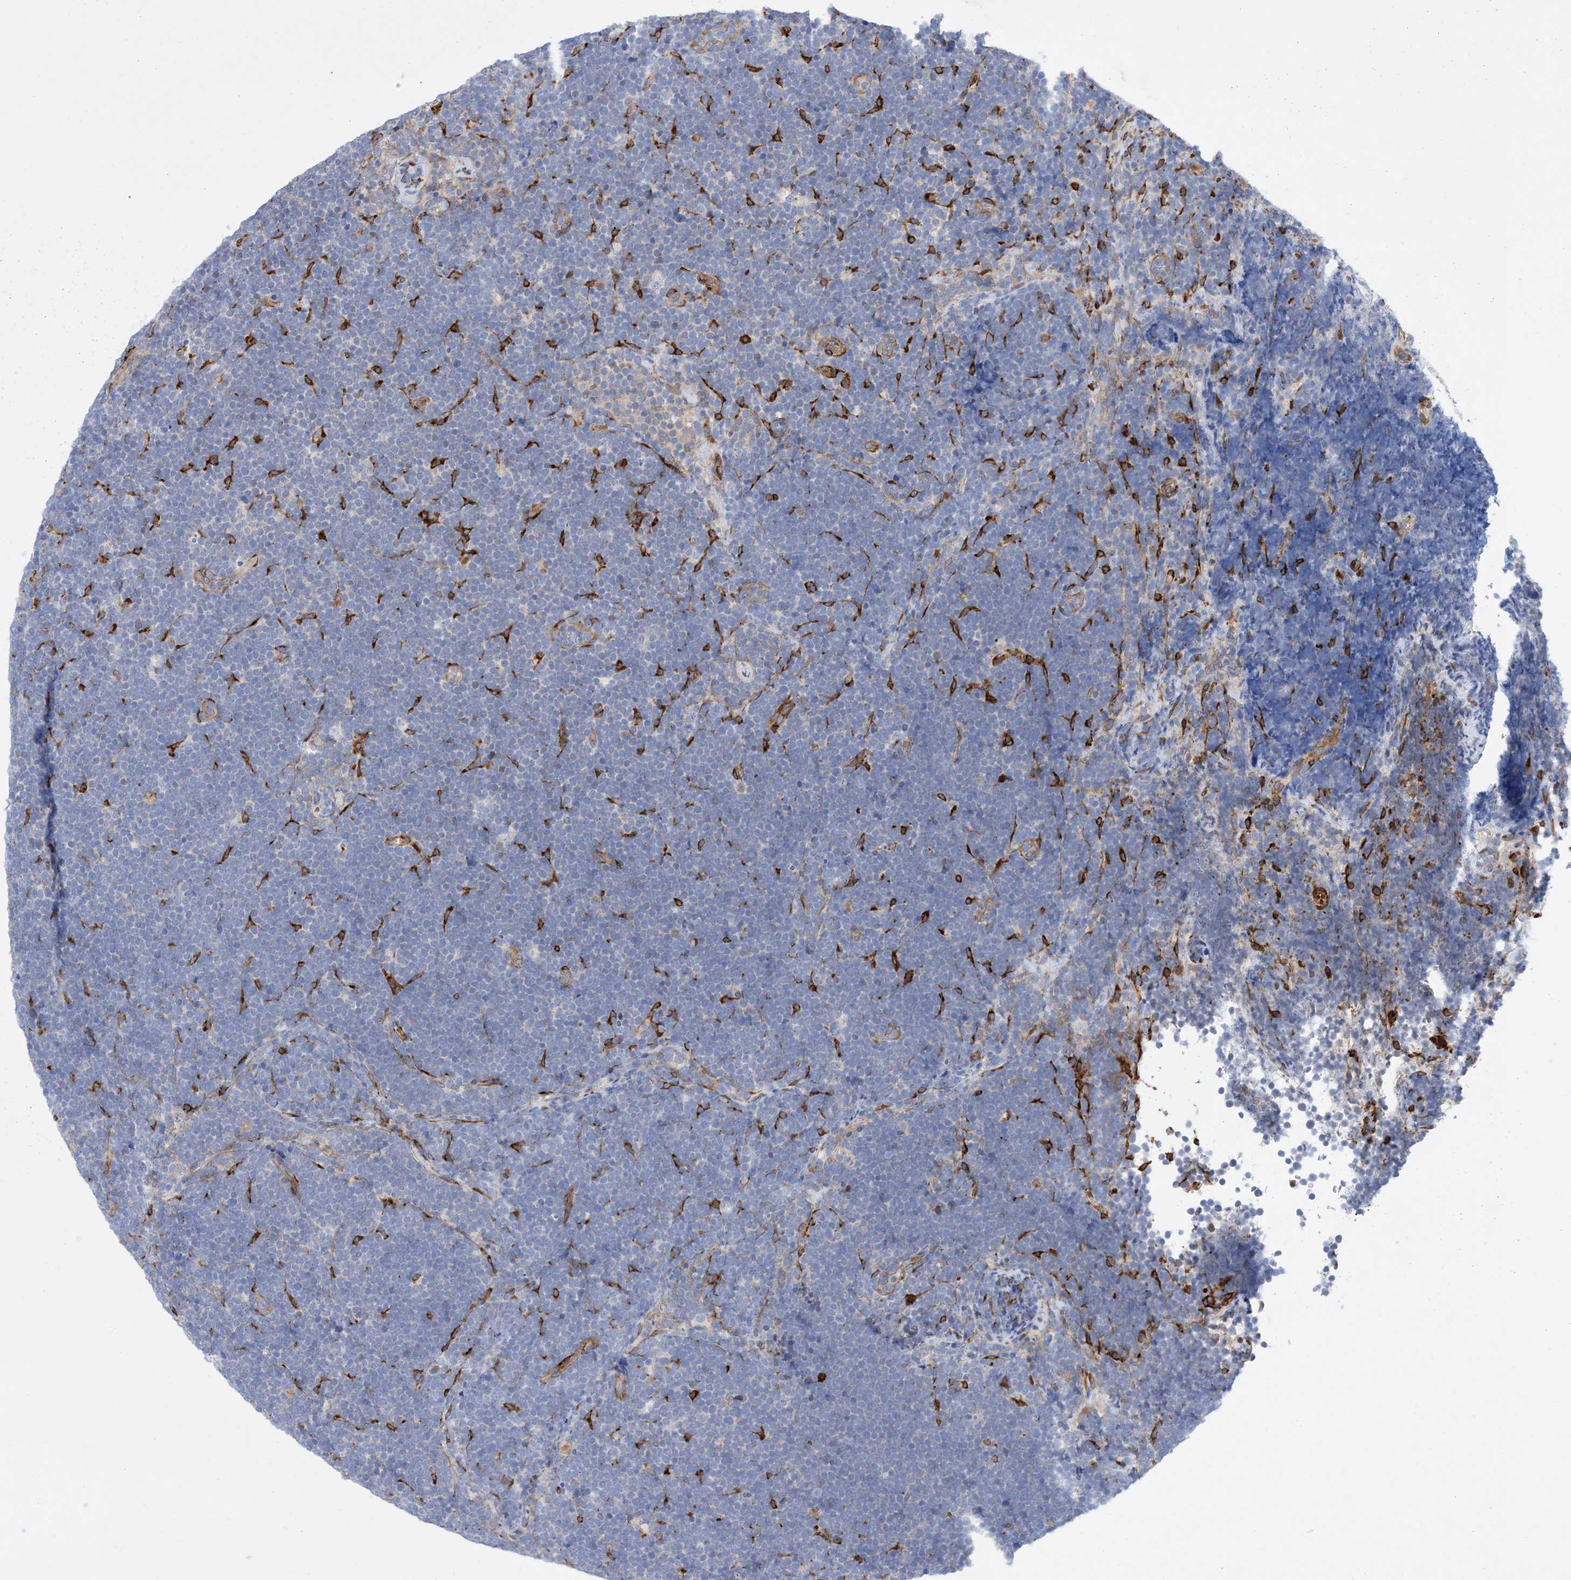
{"staining": {"intensity": "negative", "quantity": "none", "location": "none"}, "tissue": "lymphoma", "cell_type": "Tumor cells", "image_type": "cancer", "snomed": [{"axis": "morphology", "description": "Malignant lymphoma, non-Hodgkin's type, High grade"}, {"axis": "topography", "description": "Lymph node"}], "caption": "DAB (3,3'-diaminobenzidine) immunohistochemical staining of lymphoma reveals no significant positivity in tumor cells.", "gene": "RBMS3", "patient": {"sex": "male", "age": 13}}